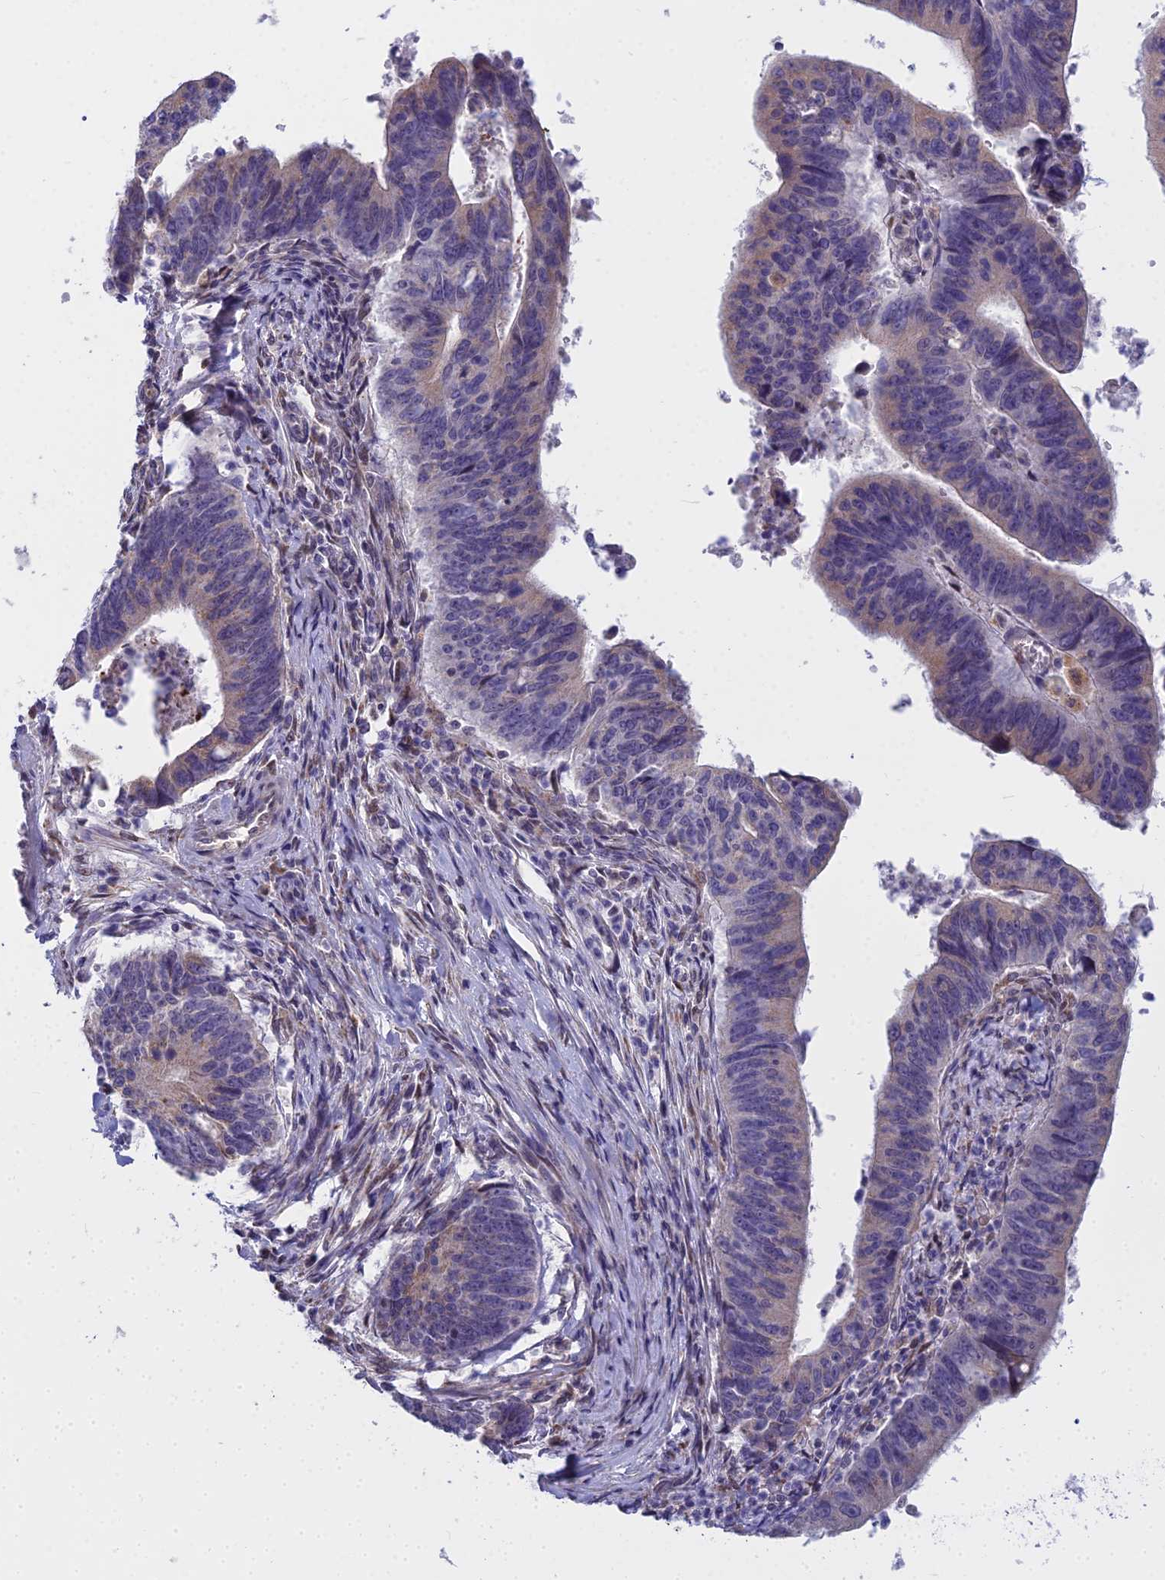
{"staining": {"intensity": "weak", "quantity": "<25%", "location": "cytoplasmic/membranous"}, "tissue": "stomach cancer", "cell_type": "Tumor cells", "image_type": "cancer", "snomed": [{"axis": "morphology", "description": "Adenocarcinoma, NOS"}, {"axis": "topography", "description": "Stomach"}], "caption": "Tumor cells are negative for protein expression in human stomach cancer.", "gene": "WDPCP", "patient": {"sex": "male", "age": 59}}